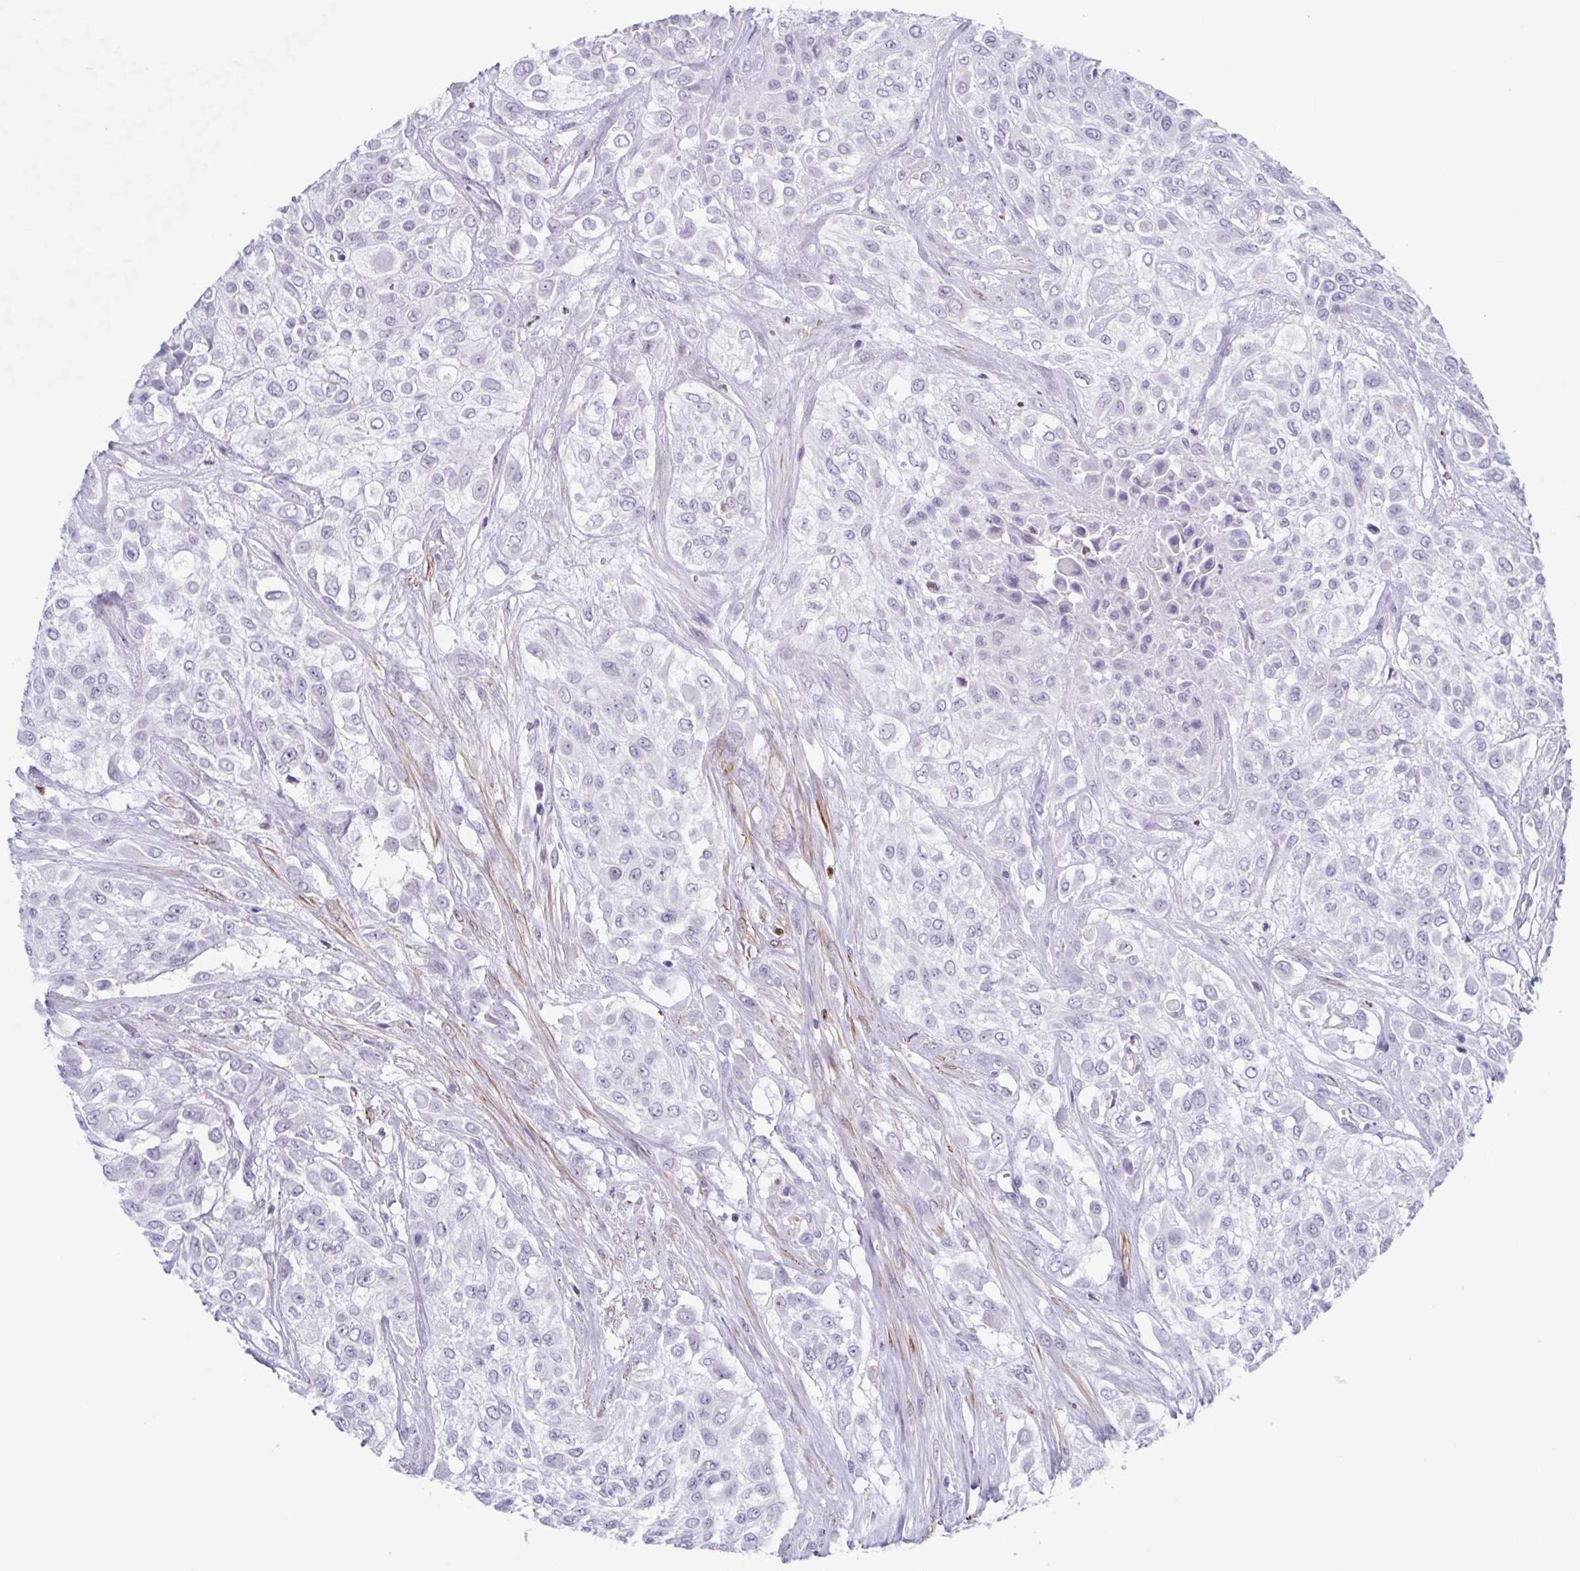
{"staining": {"intensity": "negative", "quantity": "none", "location": "none"}, "tissue": "urothelial cancer", "cell_type": "Tumor cells", "image_type": "cancer", "snomed": [{"axis": "morphology", "description": "Urothelial carcinoma, High grade"}, {"axis": "topography", "description": "Urinary bladder"}], "caption": "Immunohistochemical staining of urothelial cancer displays no significant positivity in tumor cells.", "gene": "PBOV1", "patient": {"sex": "male", "age": 57}}